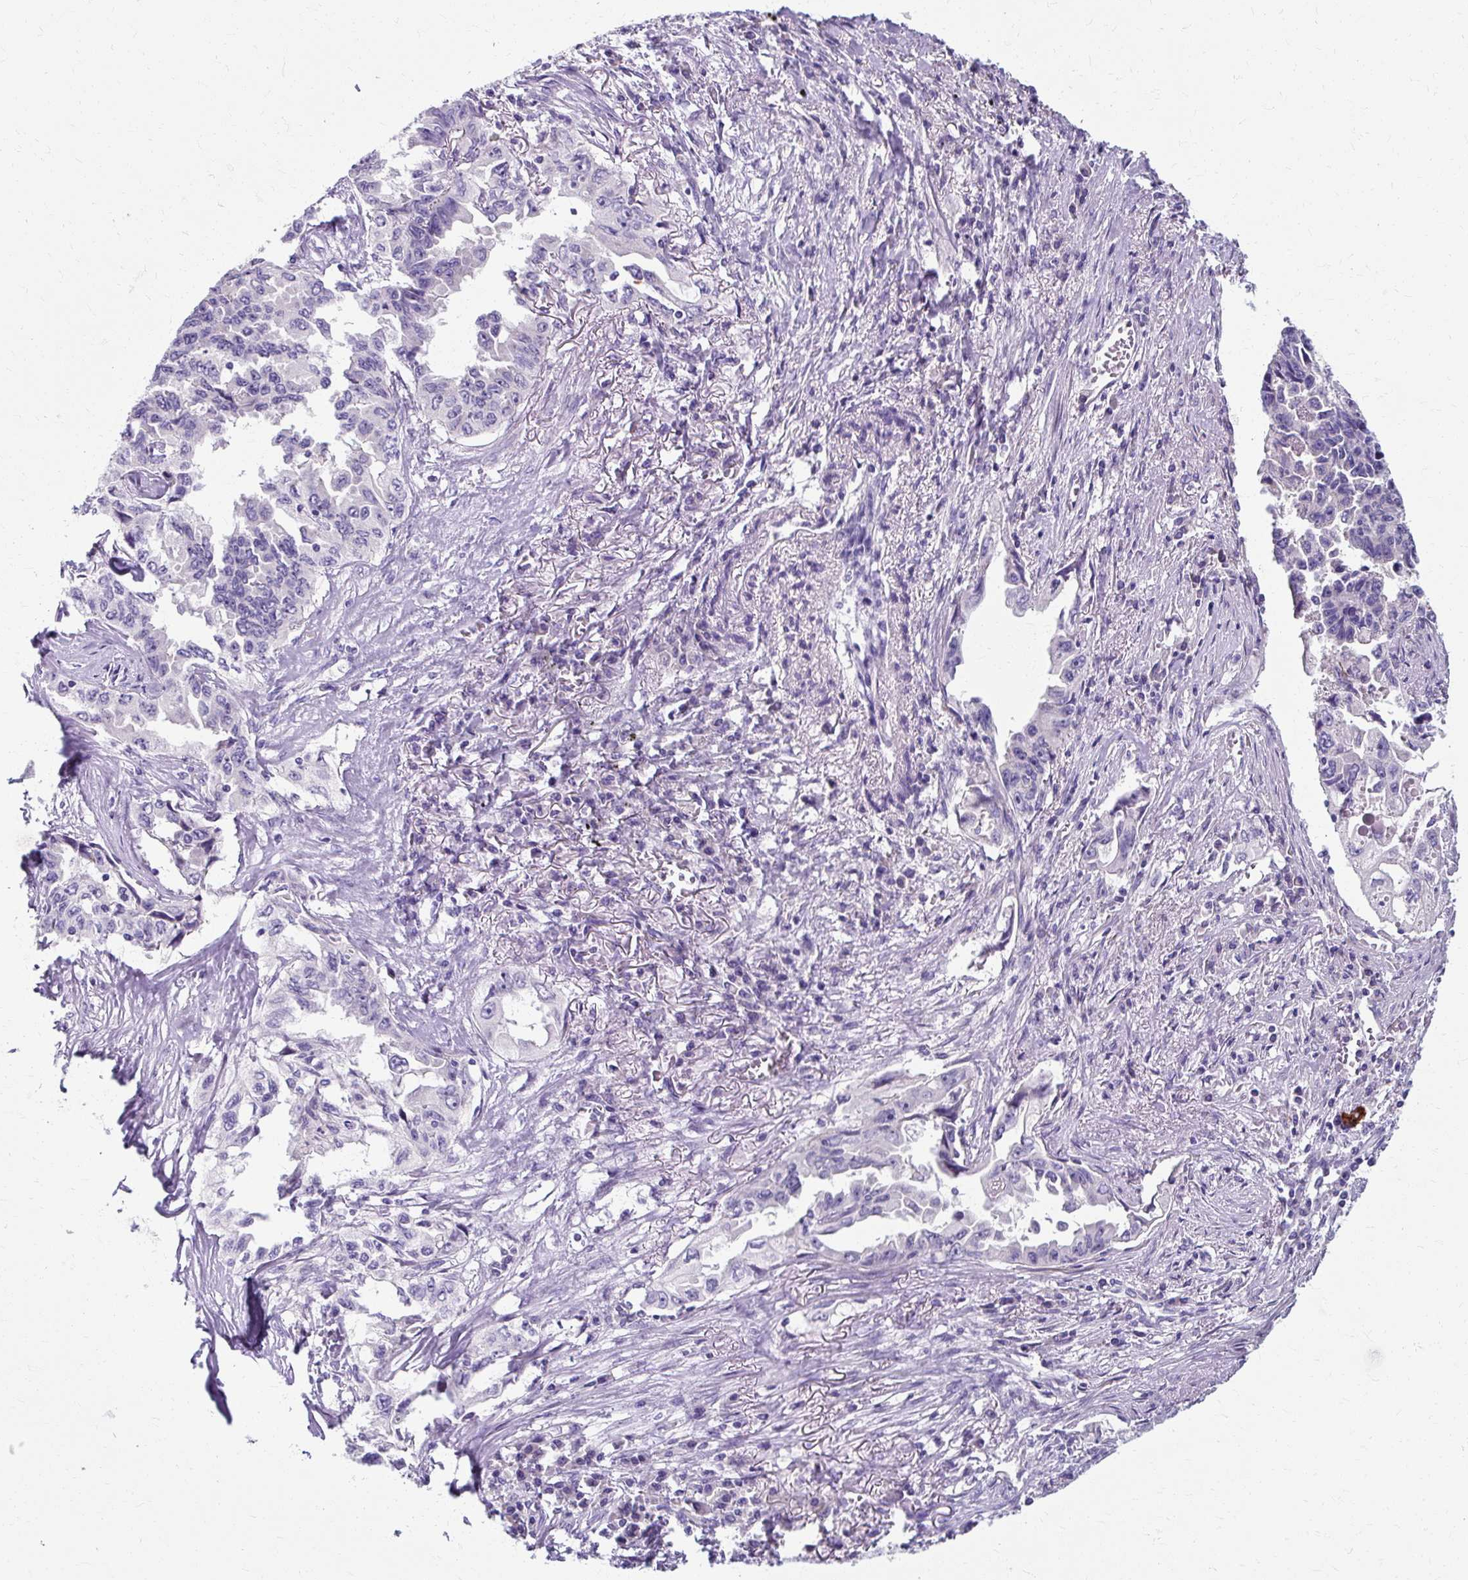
{"staining": {"intensity": "negative", "quantity": "none", "location": "none"}, "tissue": "lung cancer", "cell_type": "Tumor cells", "image_type": "cancer", "snomed": [{"axis": "morphology", "description": "Adenocarcinoma, NOS"}, {"axis": "topography", "description": "Lung"}], "caption": "This is a photomicrograph of immunohistochemistry (IHC) staining of lung cancer (adenocarcinoma), which shows no positivity in tumor cells. (Stains: DAB (3,3'-diaminobenzidine) IHC with hematoxylin counter stain, Microscopy: brightfield microscopy at high magnification).", "gene": "ZNF555", "patient": {"sex": "female", "age": 51}}